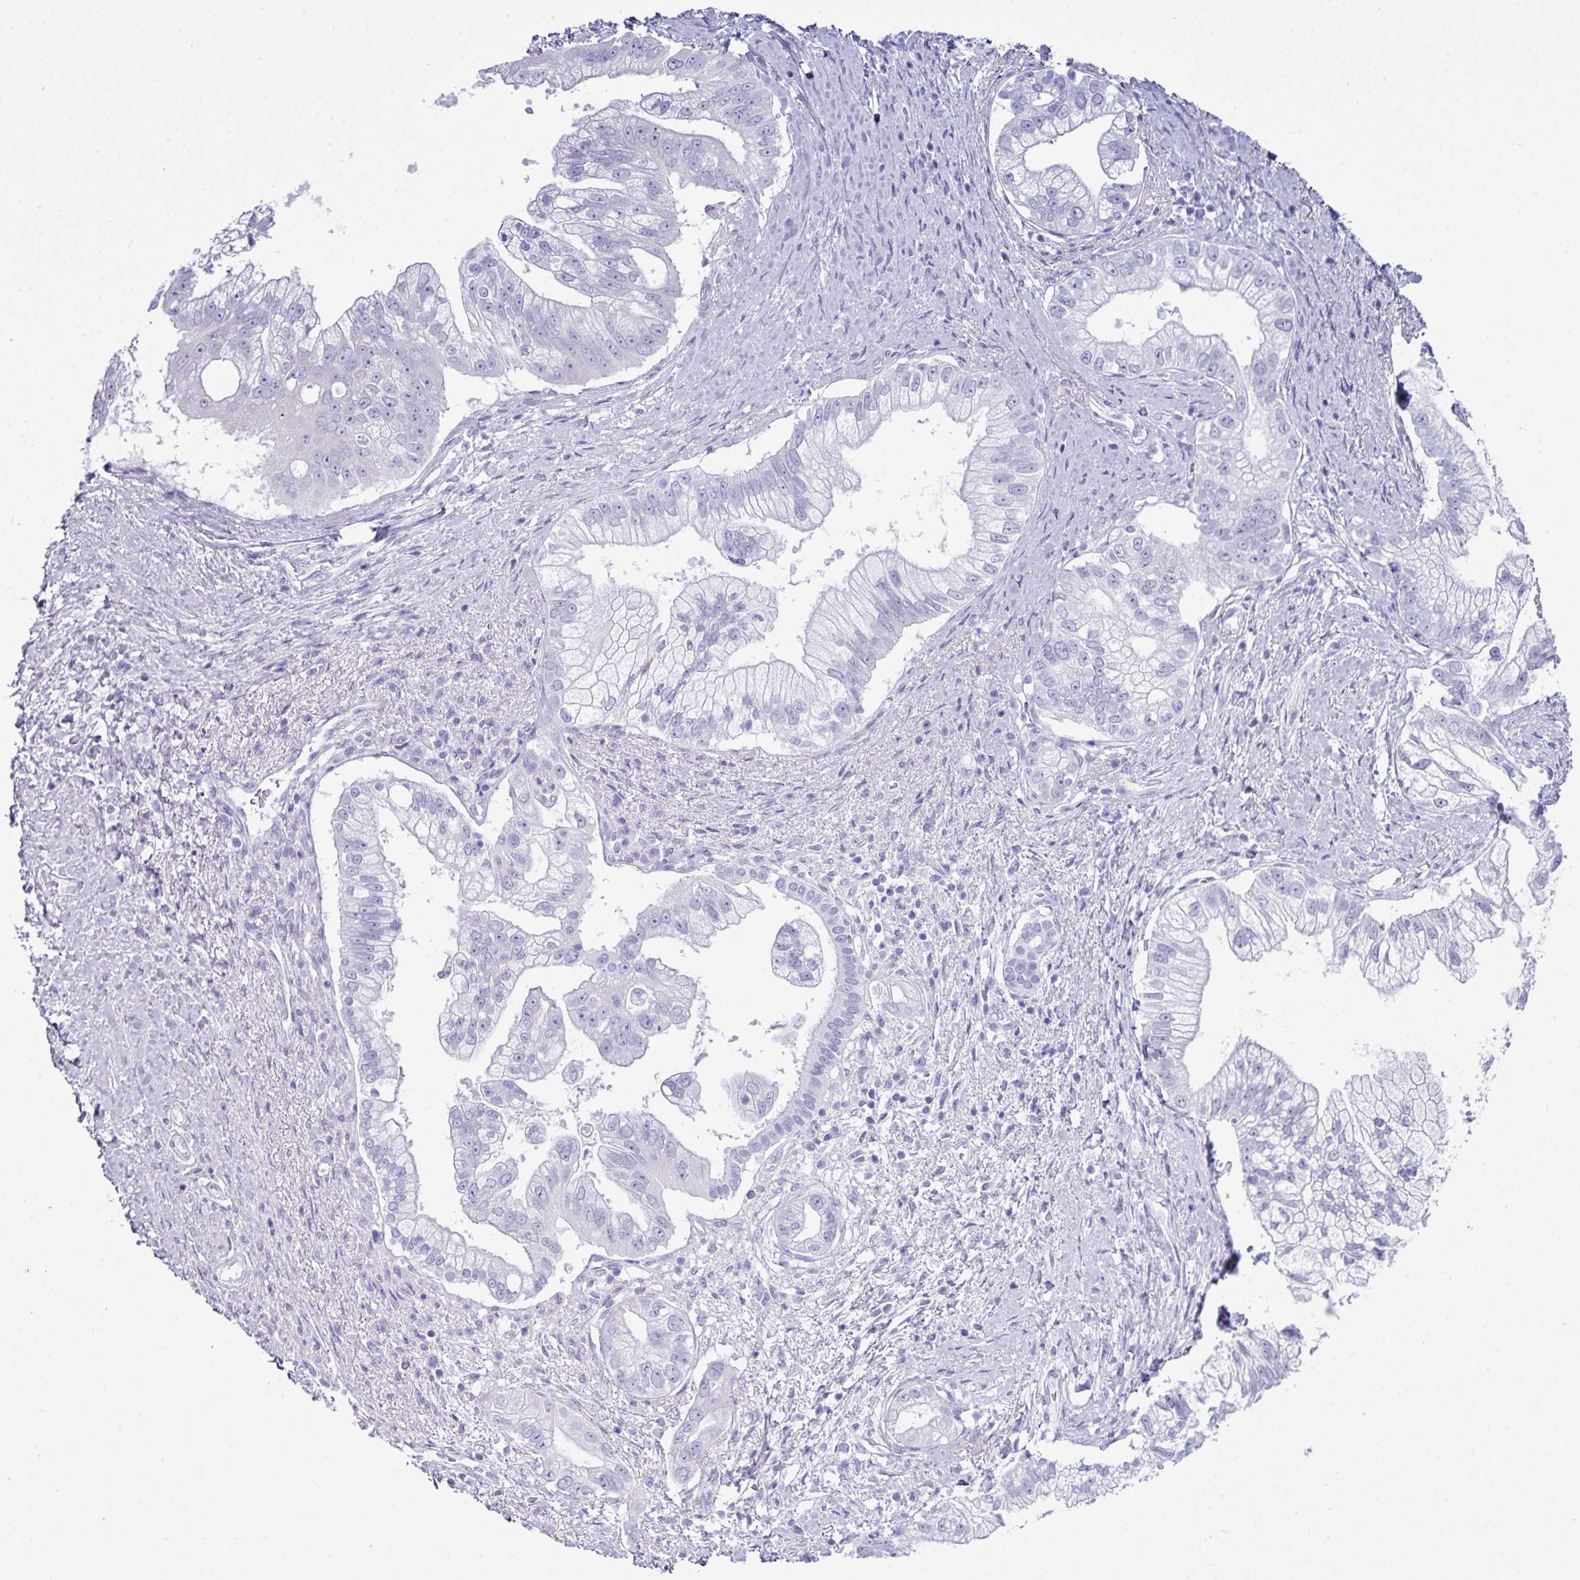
{"staining": {"intensity": "negative", "quantity": "none", "location": "none"}, "tissue": "pancreatic cancer", "cell_type": "Tumor cells", "image_type": "cancer", "snomed": [{"axis": "morphology", "description": "Adenocarcinoma, NOS"}, {"axis": "topography", "description": "Pancreas"}], "caption": "Human pancreatic cancer stained for a protein using immunohistochemistry (IHC) shows no expression in tumor cells.", "gene": "ABCC5", "patient": {"sex": "male", "age": 70}}